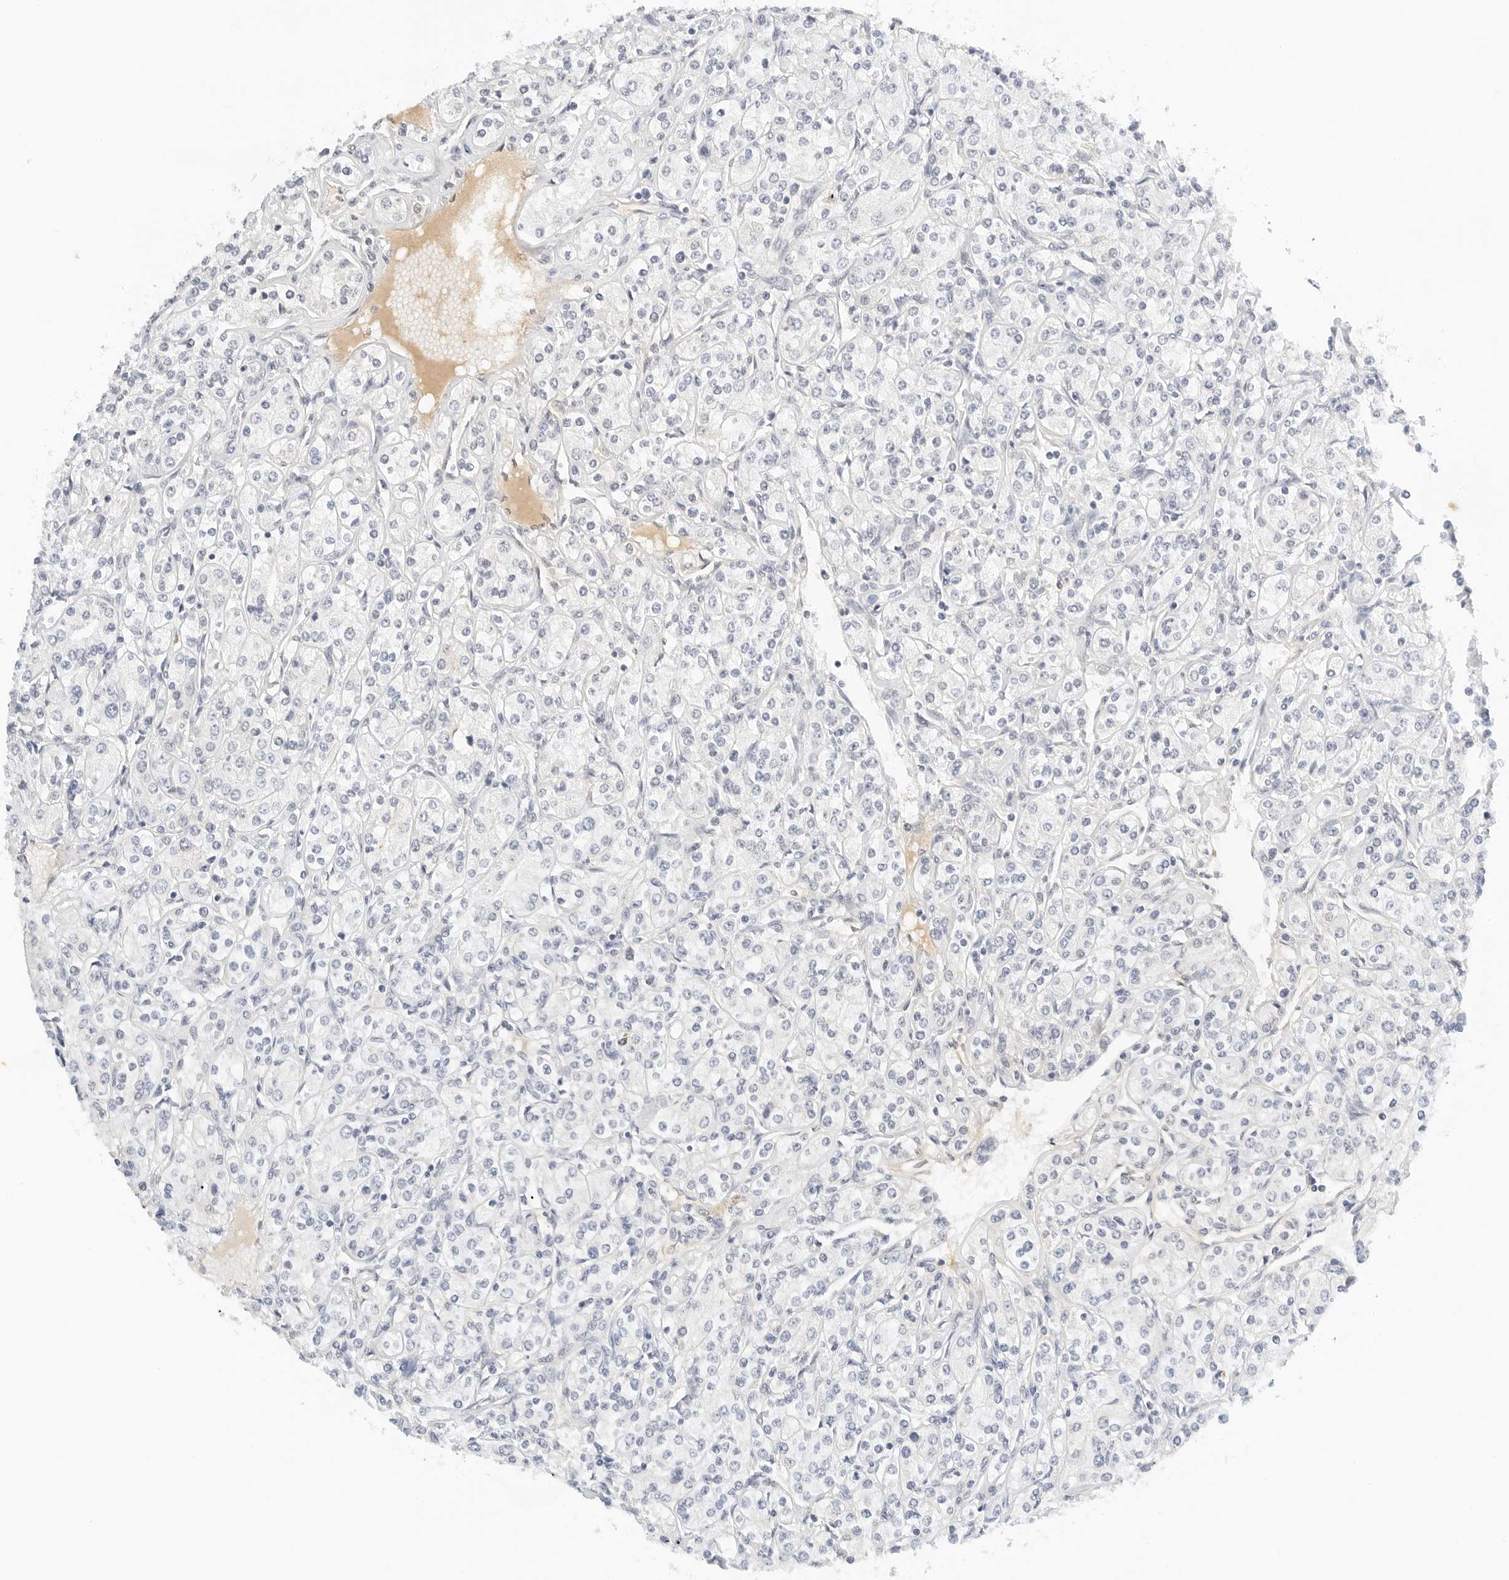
{"staining": {"intensity": "negative", "quantity": "none", "location": "none"}, "tissue": "renal cancer", "cell_type": "Tumor cells", "image_type": "cancer", "snomed": [{"axis": "morphology", "description": "Adenocarcinoma, NOS"}, {"axis": "topography", "description": "Kidney"}], "caption": "Tumor cells show no significant positivity in renal cancer.", "gene": "PKDCC", "patient": {"sex": "male", "age": 77}}